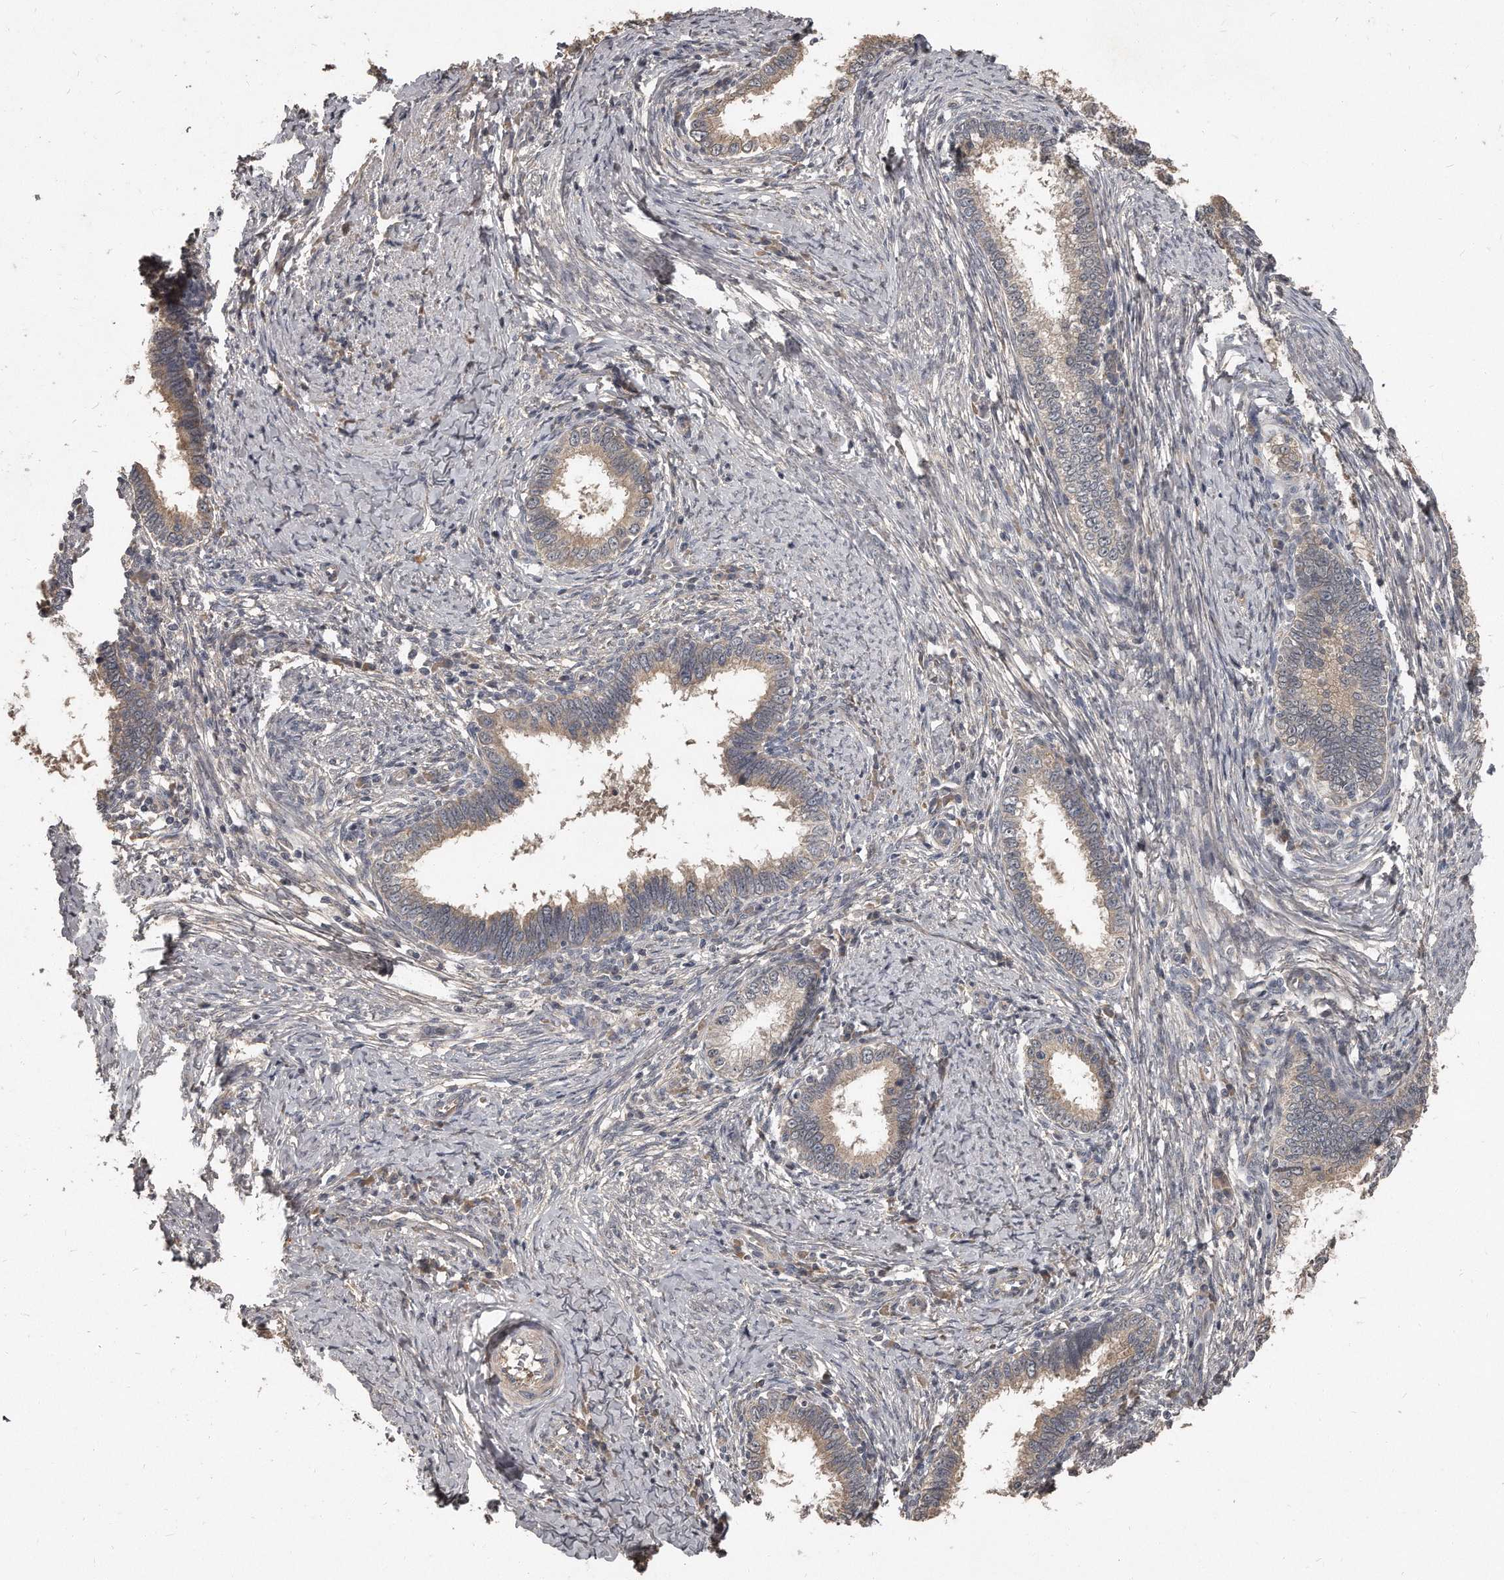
{"staining": {"intensity": "weak", "quantity": "<25%", "location": "cytoplasmic/membranous"}, "tissue": "cervical cancer", "cell_type": "Tumor cells", "image_type": "cancer", "snomed": [{"axis": "morphology", "description": "Adenocarcinoma, NOS"}, {"axis": "topography", "description": "Cervix"}], "caption": "IHC histopathology image of neoplastic tissue: cervical cancer (adenocarcinoma) stained with DAB exhibits no significant protein staining in tumor cells.", "gene": "GRB10", "patient": {"sex": "female", "age": 36}}